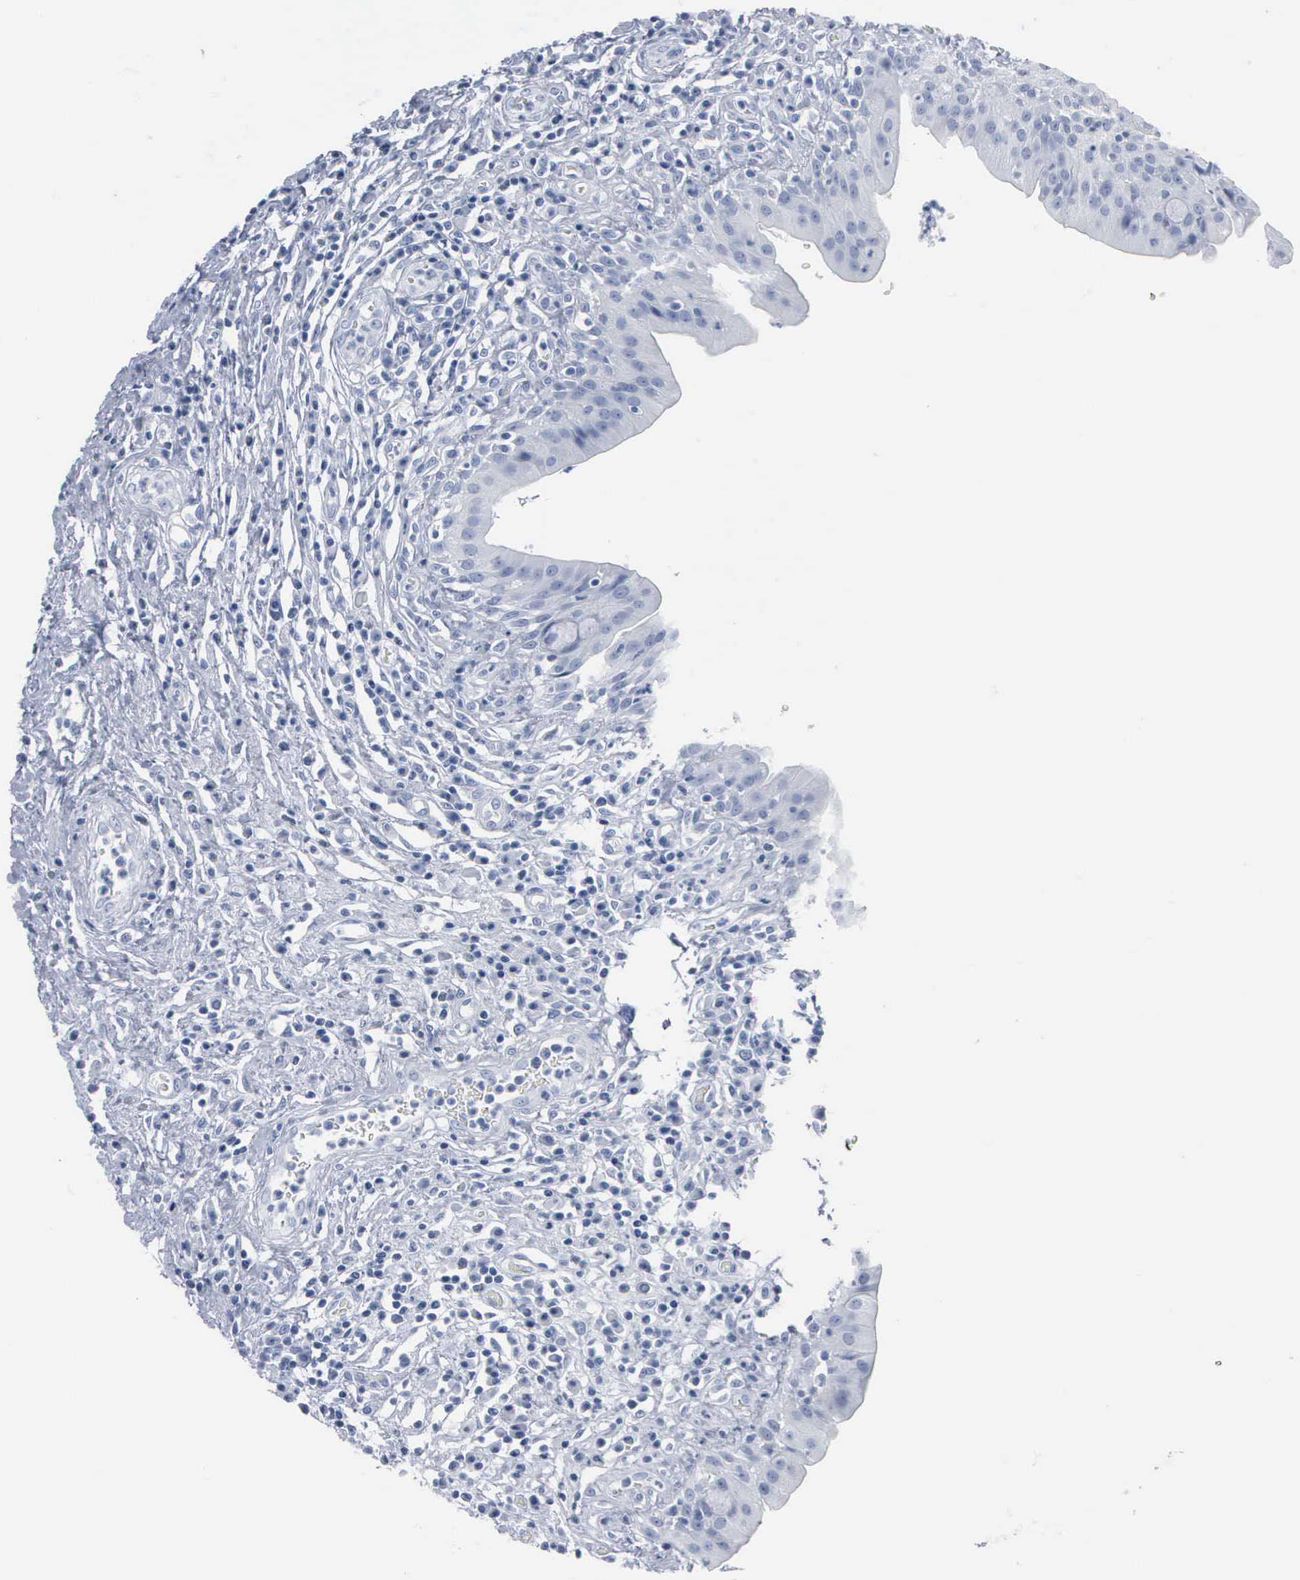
{"staining": {"intensity": "negative", "quantity": "none", "location": "none"}, "tissue": "urinary bladder", "cell_type": "Urothelial cells", "image_type": "normal", "snomed": [{"axis": "morphology", "description": "Normal tissue, NOS"}, {"axis": "topography", "description": "Urinary bladder"}], "caption": "The image reveals no significant positivity in urothelial cells of urinary bladder.", "gene": "DMD", "patient": {"sex": "female", "age": 85}}